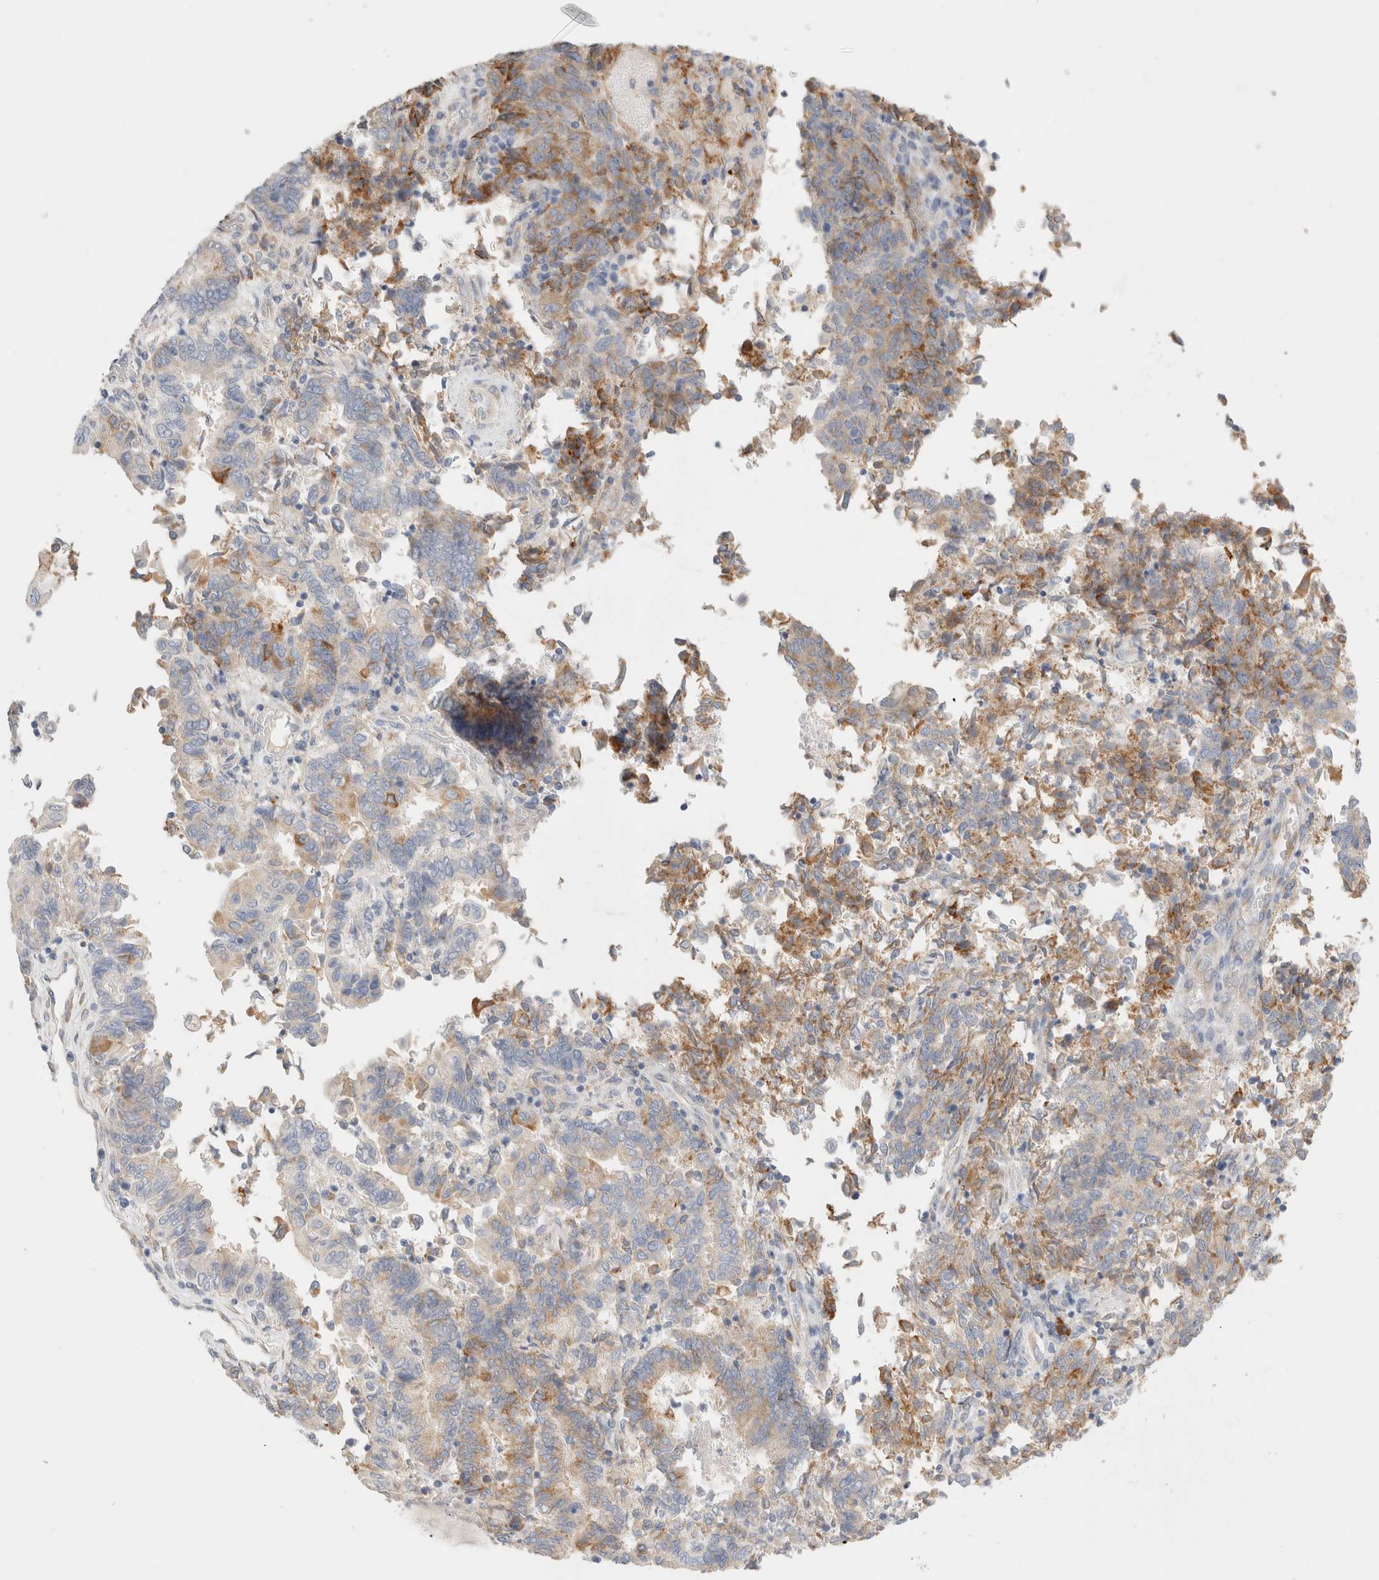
{"staining": {"intensity": "moderate", "quantity": "<25%", "location": "cytoplasmic/membranous"}, "tissue": "endometrial cancer", "cell_type": "Tumor cells", "image_type": "cancer", "snomed": [{"axis": "morphology", "description": "Adenocarcinoma, NOS"}, {"axis": "topography", "description": "Endometrium"}], "caption": "Tumor cells show low levels of moderate cytoplasmic/membranous staining in approximately <25% of cells in human endometrial cancer (adenocarcinoma). Using DAB (3,3'-diaminobenzidine) (brown) and hematoxylin (blue) stains, captured at high magnification using brightfield microscopy.", "gene": "CSK", "patient": {"sex": "female", "age": 80}}